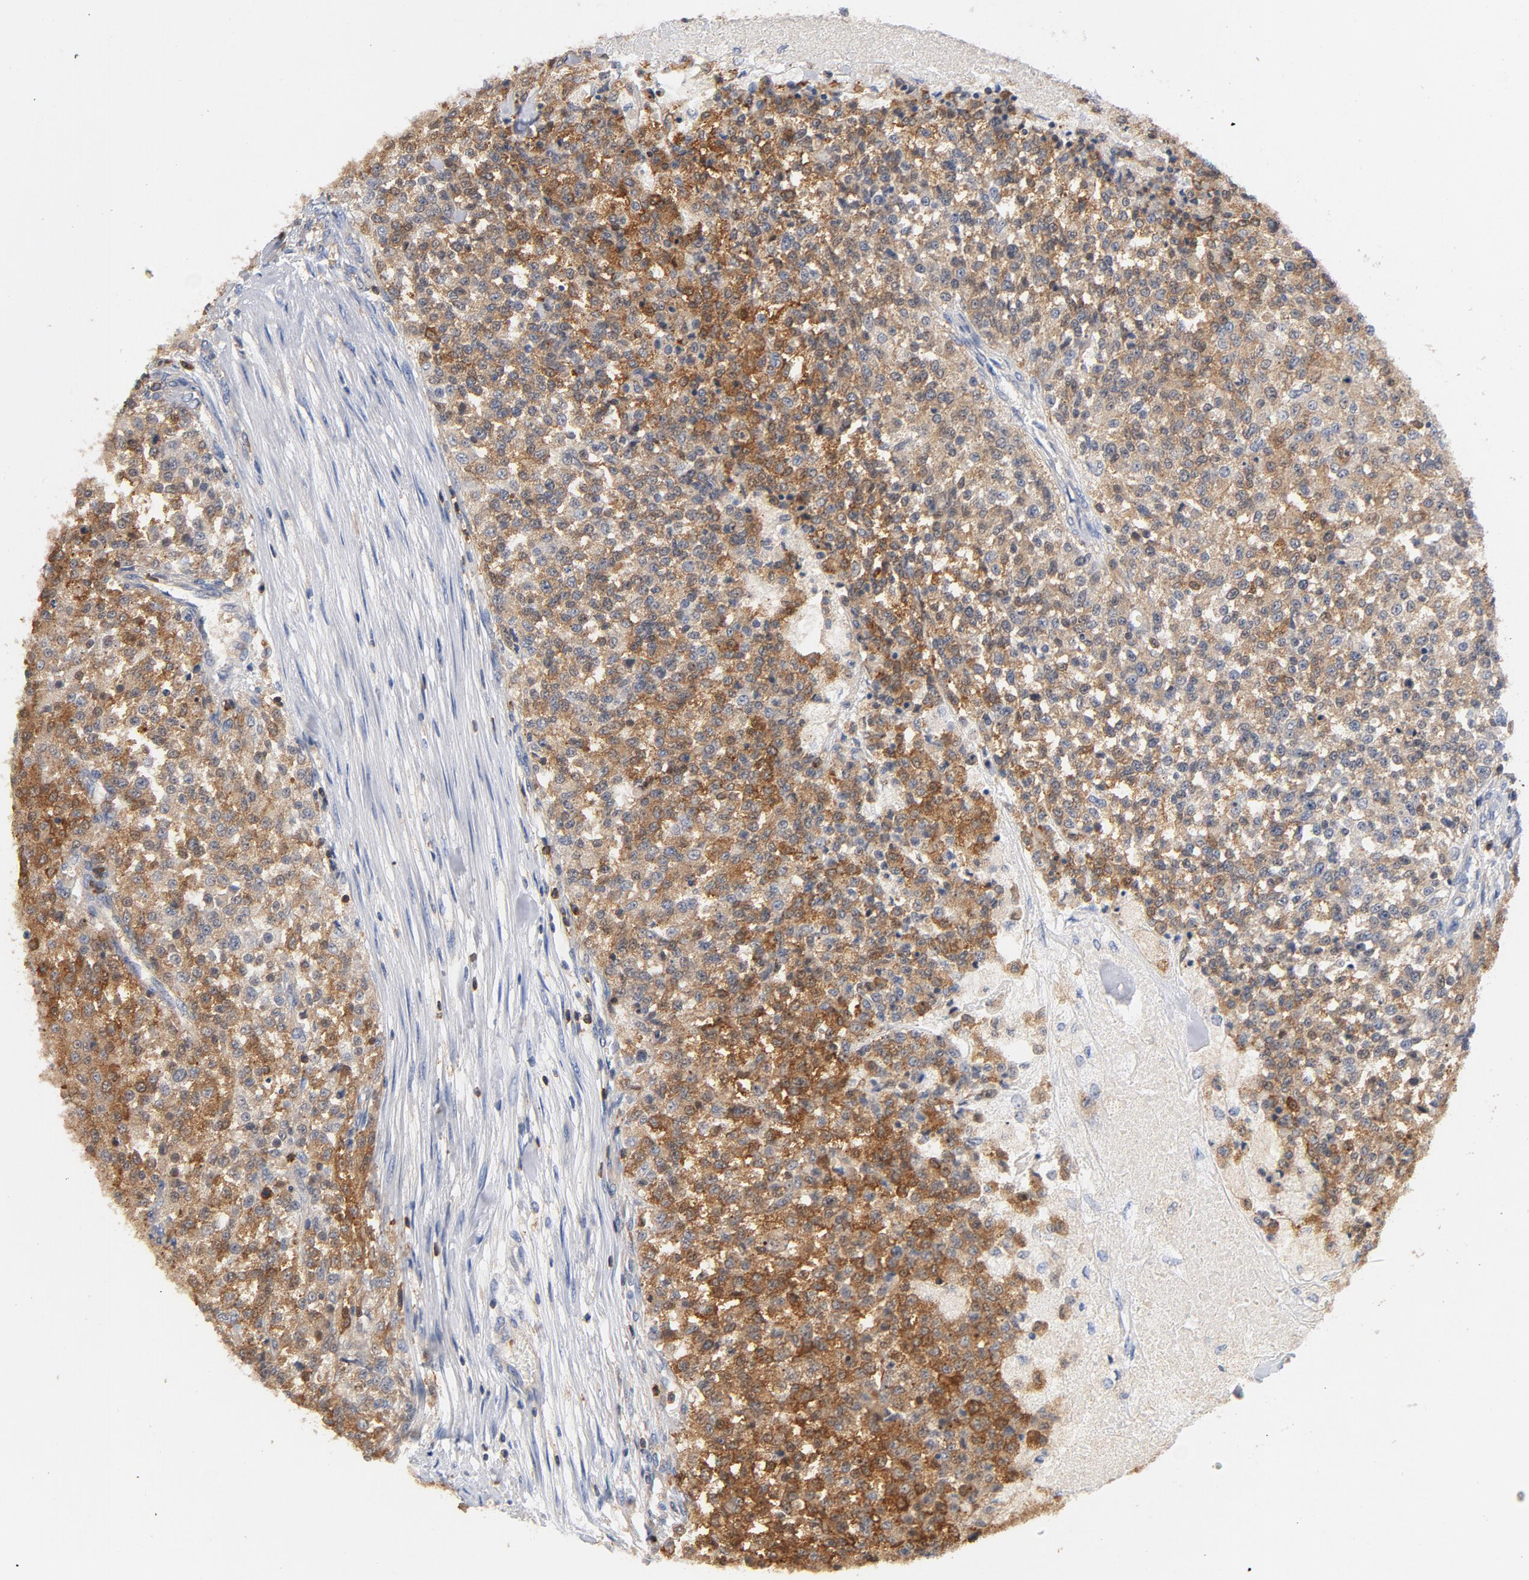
{"staining": {"intensity": "moderate", "quantity": ">75%", "location": "cytoplasmic/membranous"}, "tissue": "testis cancer", "cell_type": "Tumor cells", "image_type": "cancer", "snomed": [{"axis": "morphology", "description": "Seminoma, NOS"}, {"axis": "topography", "description": "Testis"}], "caption": "This micrograph reveals immunohistochemistry staining of human testis cancer, with medium moderate cytoplasmic/membranous expression in approximately >75% of tumor cells.", "gene": "EZR", "patient": {"sex": "male", "age": 59}}